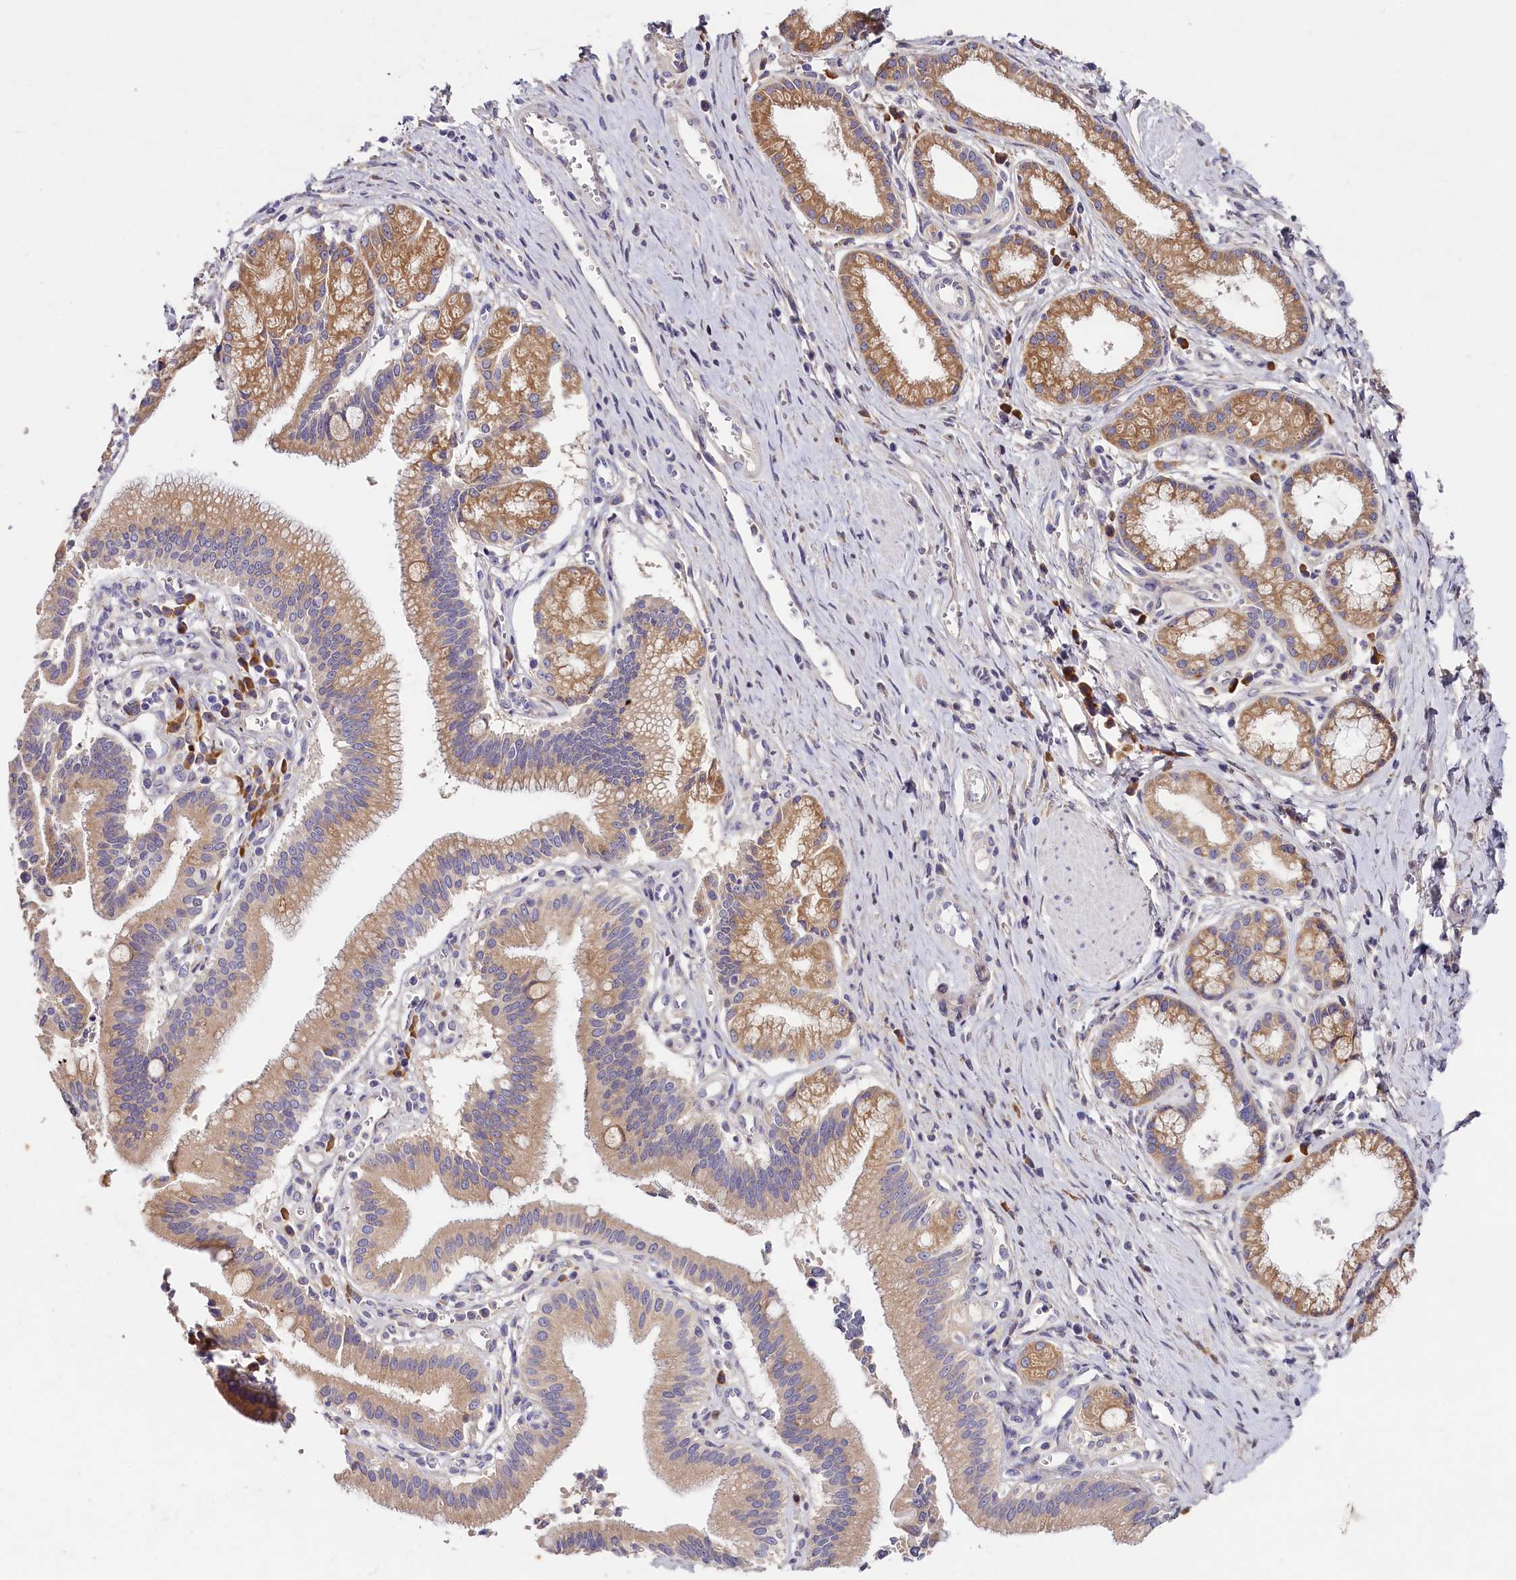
{"staining": {"intensity": "moderate", "quantity": ">75%", "location": "cytoplasmic/membranous"}, "tissue": "pancreatic cancer", "cell_type": "Tumor cells", "image_type": "cancer", "snomed": [{"axis": "morphology", "description": "Adenocarcinoma, NOS"}, {"axis": "topography", "description": "Pancreas"}], "caption": "IHC (DAB) staining of human pancreatic cancer exhibits moderate cytoplasmic/membranous protein expression in approximately >75% of tumor cells.", "gene": "ST7L", "patient": {"sex": "male", "age": 78}}